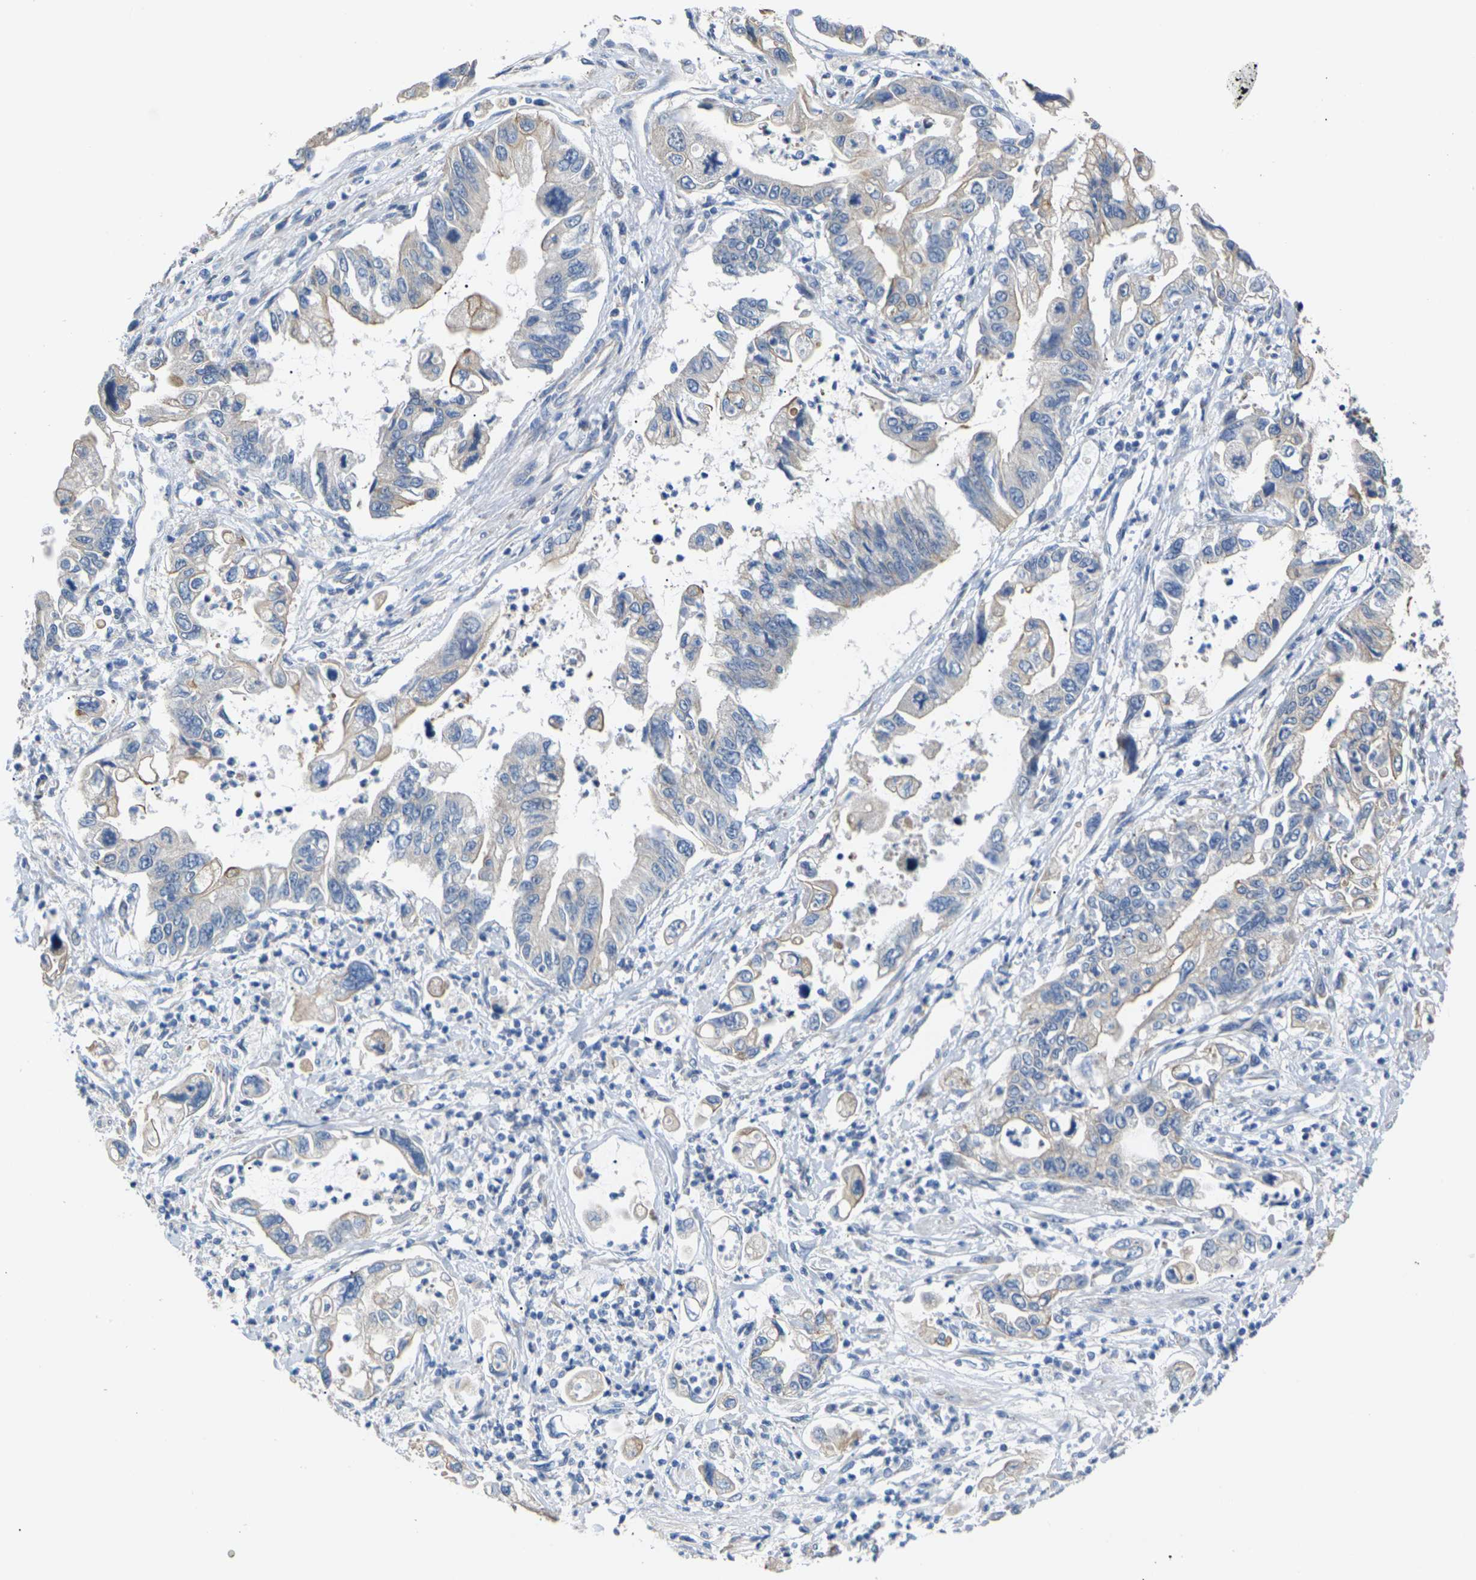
{"staining": {"intensity": "weak", "quantity": "25%-75%", "location": "cytoplasmic/membranous"}, "tissue": "pancreatic cancer", "cell_type": "Tumor cells", "image_type": "cancer", "snomed": [{"axis": "morphology", "description": "Adenocarcinoma, NOS"}, {"axis": "topography", "description": "Pancreas"}], "caption": "The photomicrograph exhibits staining of pancreatic adenocarcinoma, revealing weak cytoplasmic/membranous protein expression (brown color) within tumor cells.", "gene": "KLHDC8B", "patient": {"sex": "male", "age": 56}}